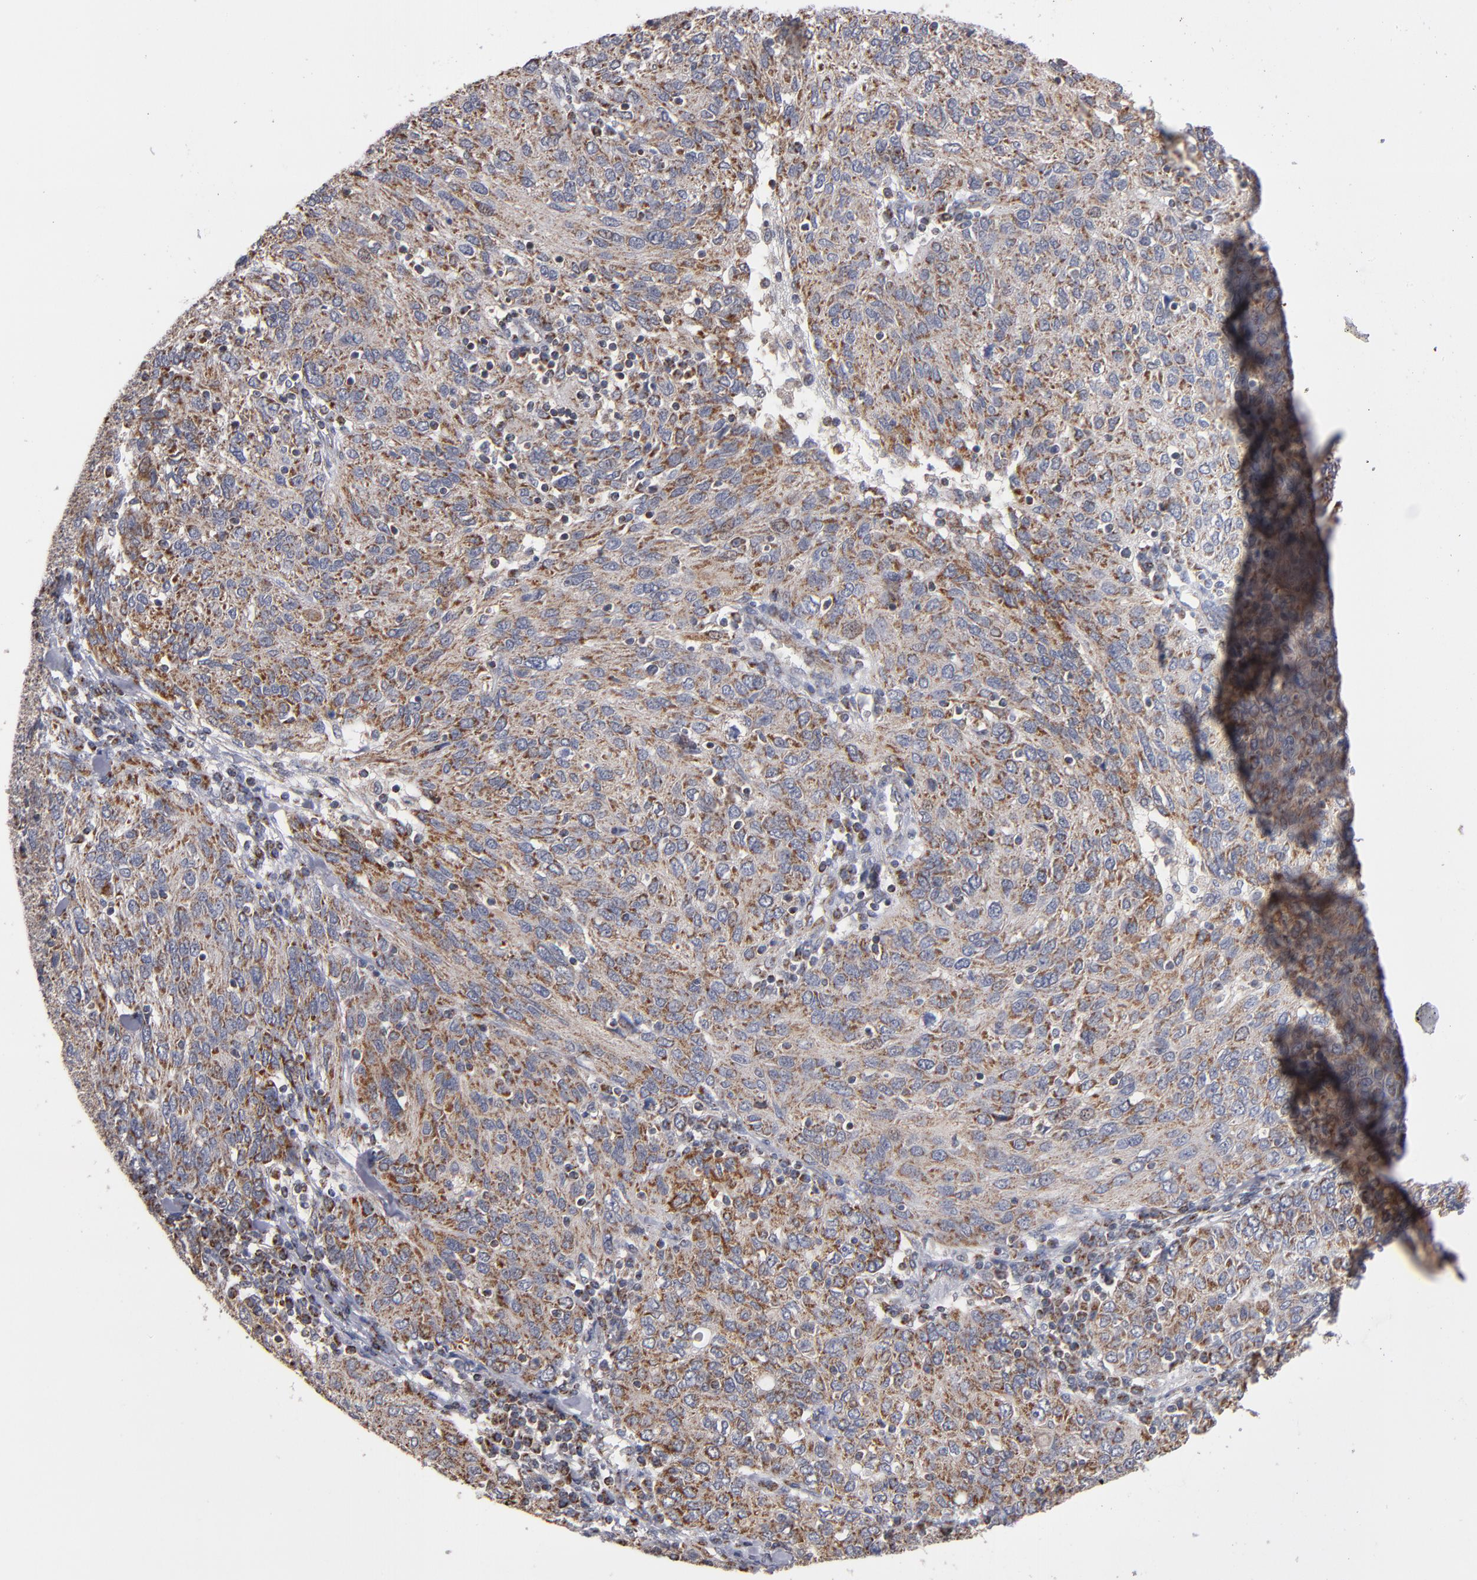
{"staining": {"intensity": "moderate", "quantity": ">75%", "location": "cytoplasmic/membranous"}, "tissue": "ovarian cancer", "cell_type": "Tumor cells", "image_type": "cancer", "snomed": [{"axis": "morphology", "description": "Carcinoma, endometroid"}, {"axis": "topography", "description": "Ovary"}], "caption": "DAB immunohistochemical staining of human ovarian cancer (endometroid carcinoma) exhibits moderate cytoplasmic/membranous protein positivity in approximately >75% of tumor cells.", "gene": "MIPOL1", "patient": {"sex": "female", "age": 50}}